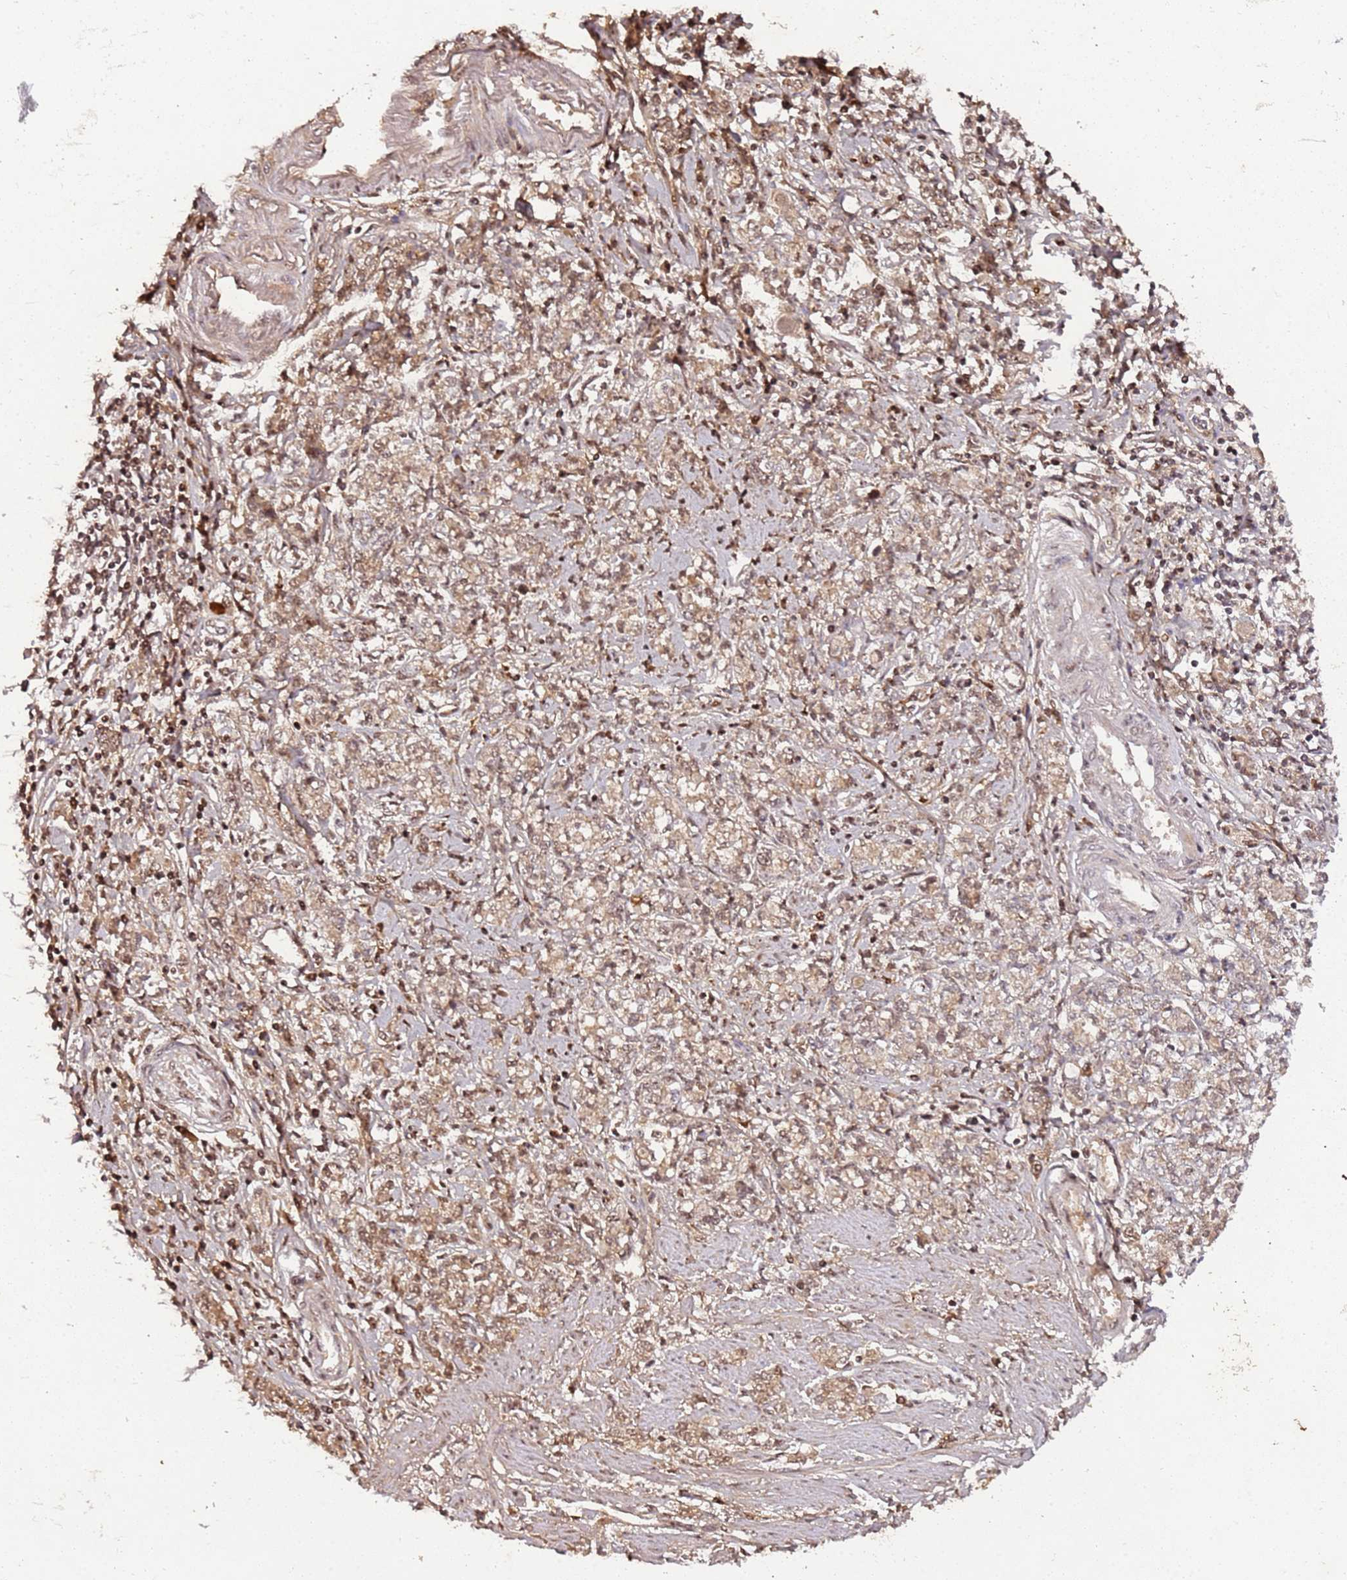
{"staining": {"intensity": "moderate", "quantity": "25%-75%", "location": "cytoplasmic/membranous,nuclear"}, "tissue": "stomach cancer", "cell_type": "Tumor cells", "image_type": "cancer", "snomed": [{"axis": "morphology", "description": "Adenocarcinoma, NOS"}, {"axis": "topography", "description": "Stomach"}], "caption": "Immunohistochemical staining of human stomach cancer exhibits medium levels of moderate cytoplasmic/membranous and nuclear staining in about 25%-75% of tumor cells.", "gene": "COL1A2", "patient": {"sex": "female", "age": 76}}